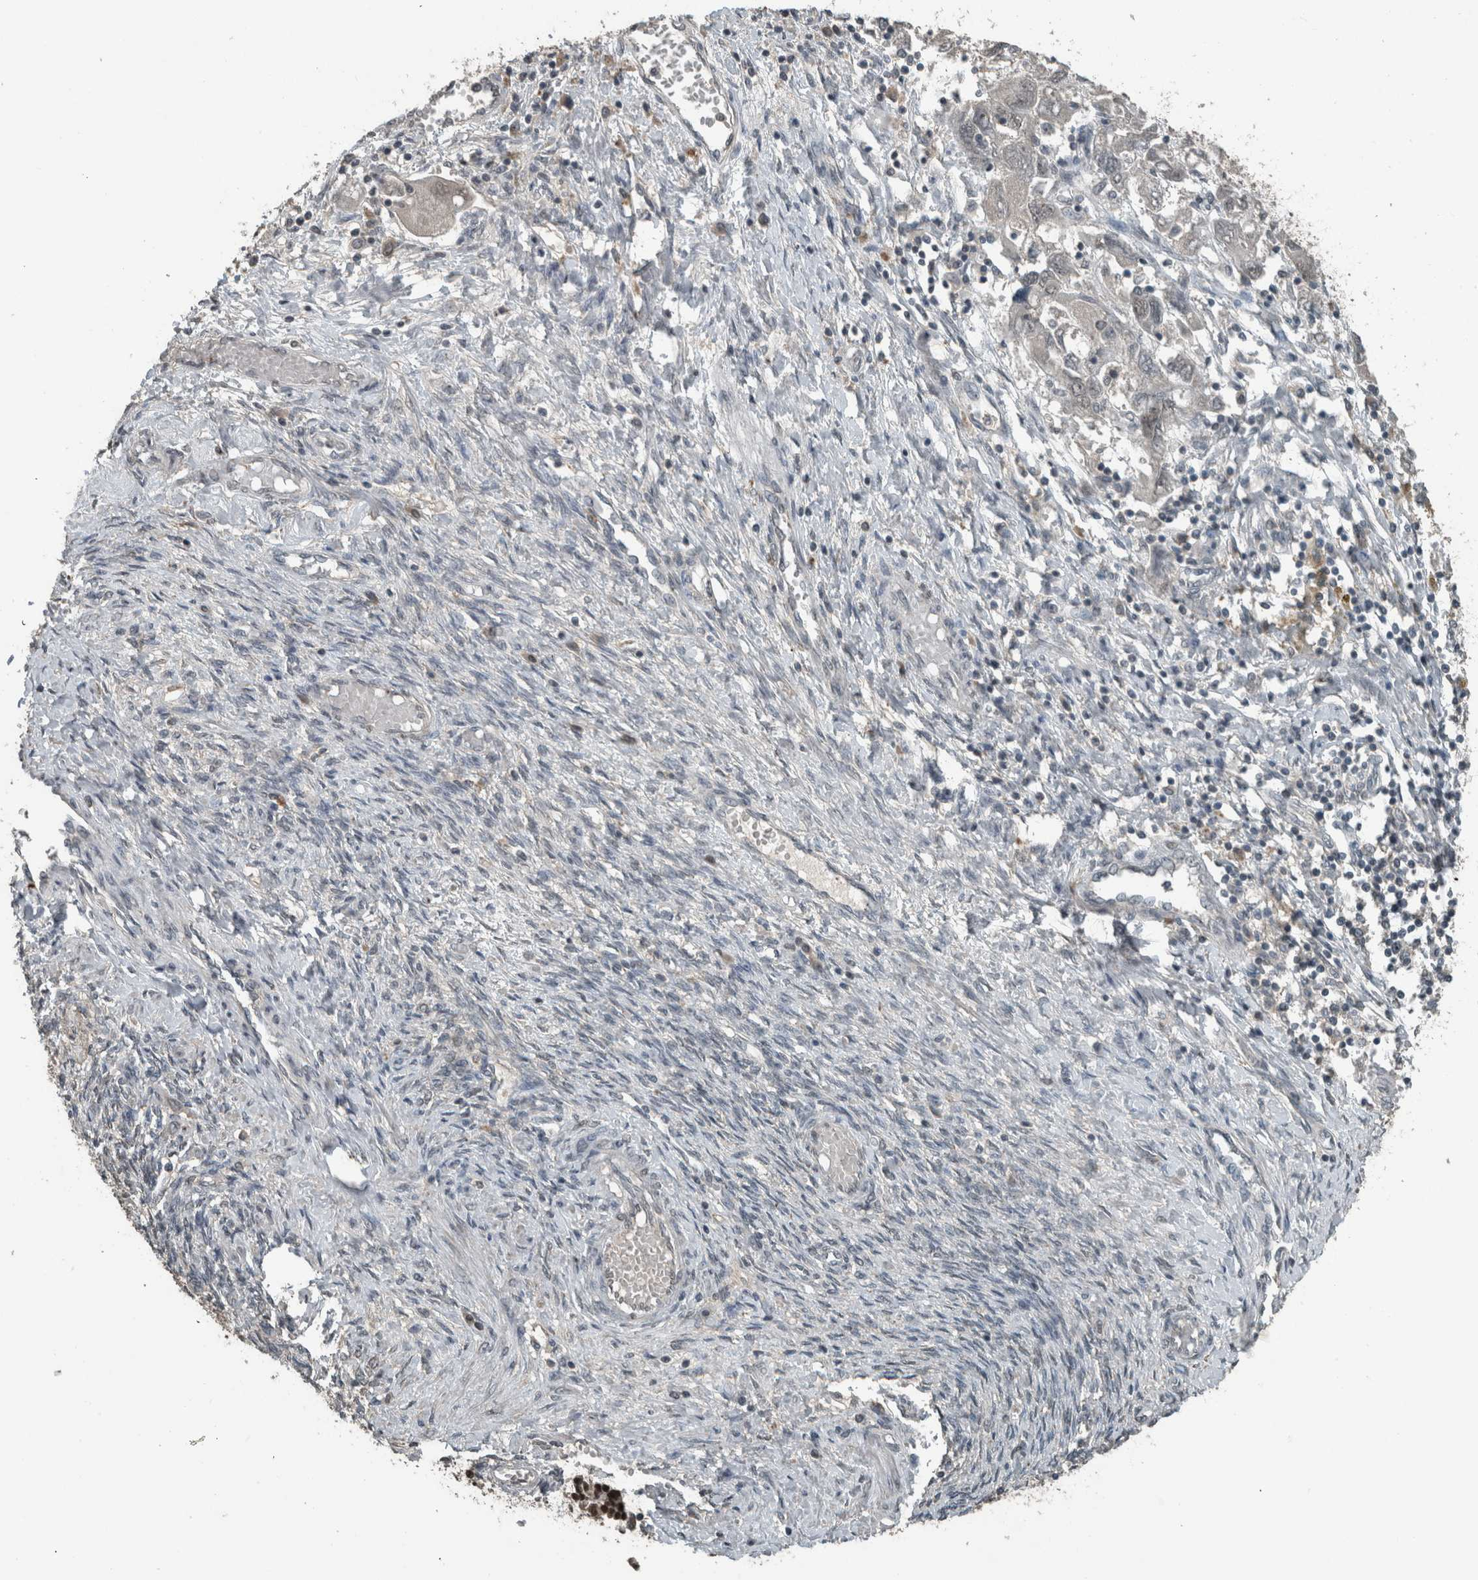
{"staining": {"intensity": "weak", "quantity": "25%-75%", "location": "nuclear"}, "tissue": "ovarian cancer", "cell_type": "Tumor cells", "image_type": "cancer", "snomed": [{"axis": "morphology", "description": "Carcinoma, NOS"}, {"axis": "morphology", "description": "Cystadenocarcinoma, serous, NOS"}, {"axis": "topography", "description": "Ovary"}], "caption": "This is an image of immunohistochemistry staining of ovarian cancer, which shows weak expression in the nuclear of tumor cells.", "gene": "ZNF24", "patient": {"sex": "female", "age": 69}}